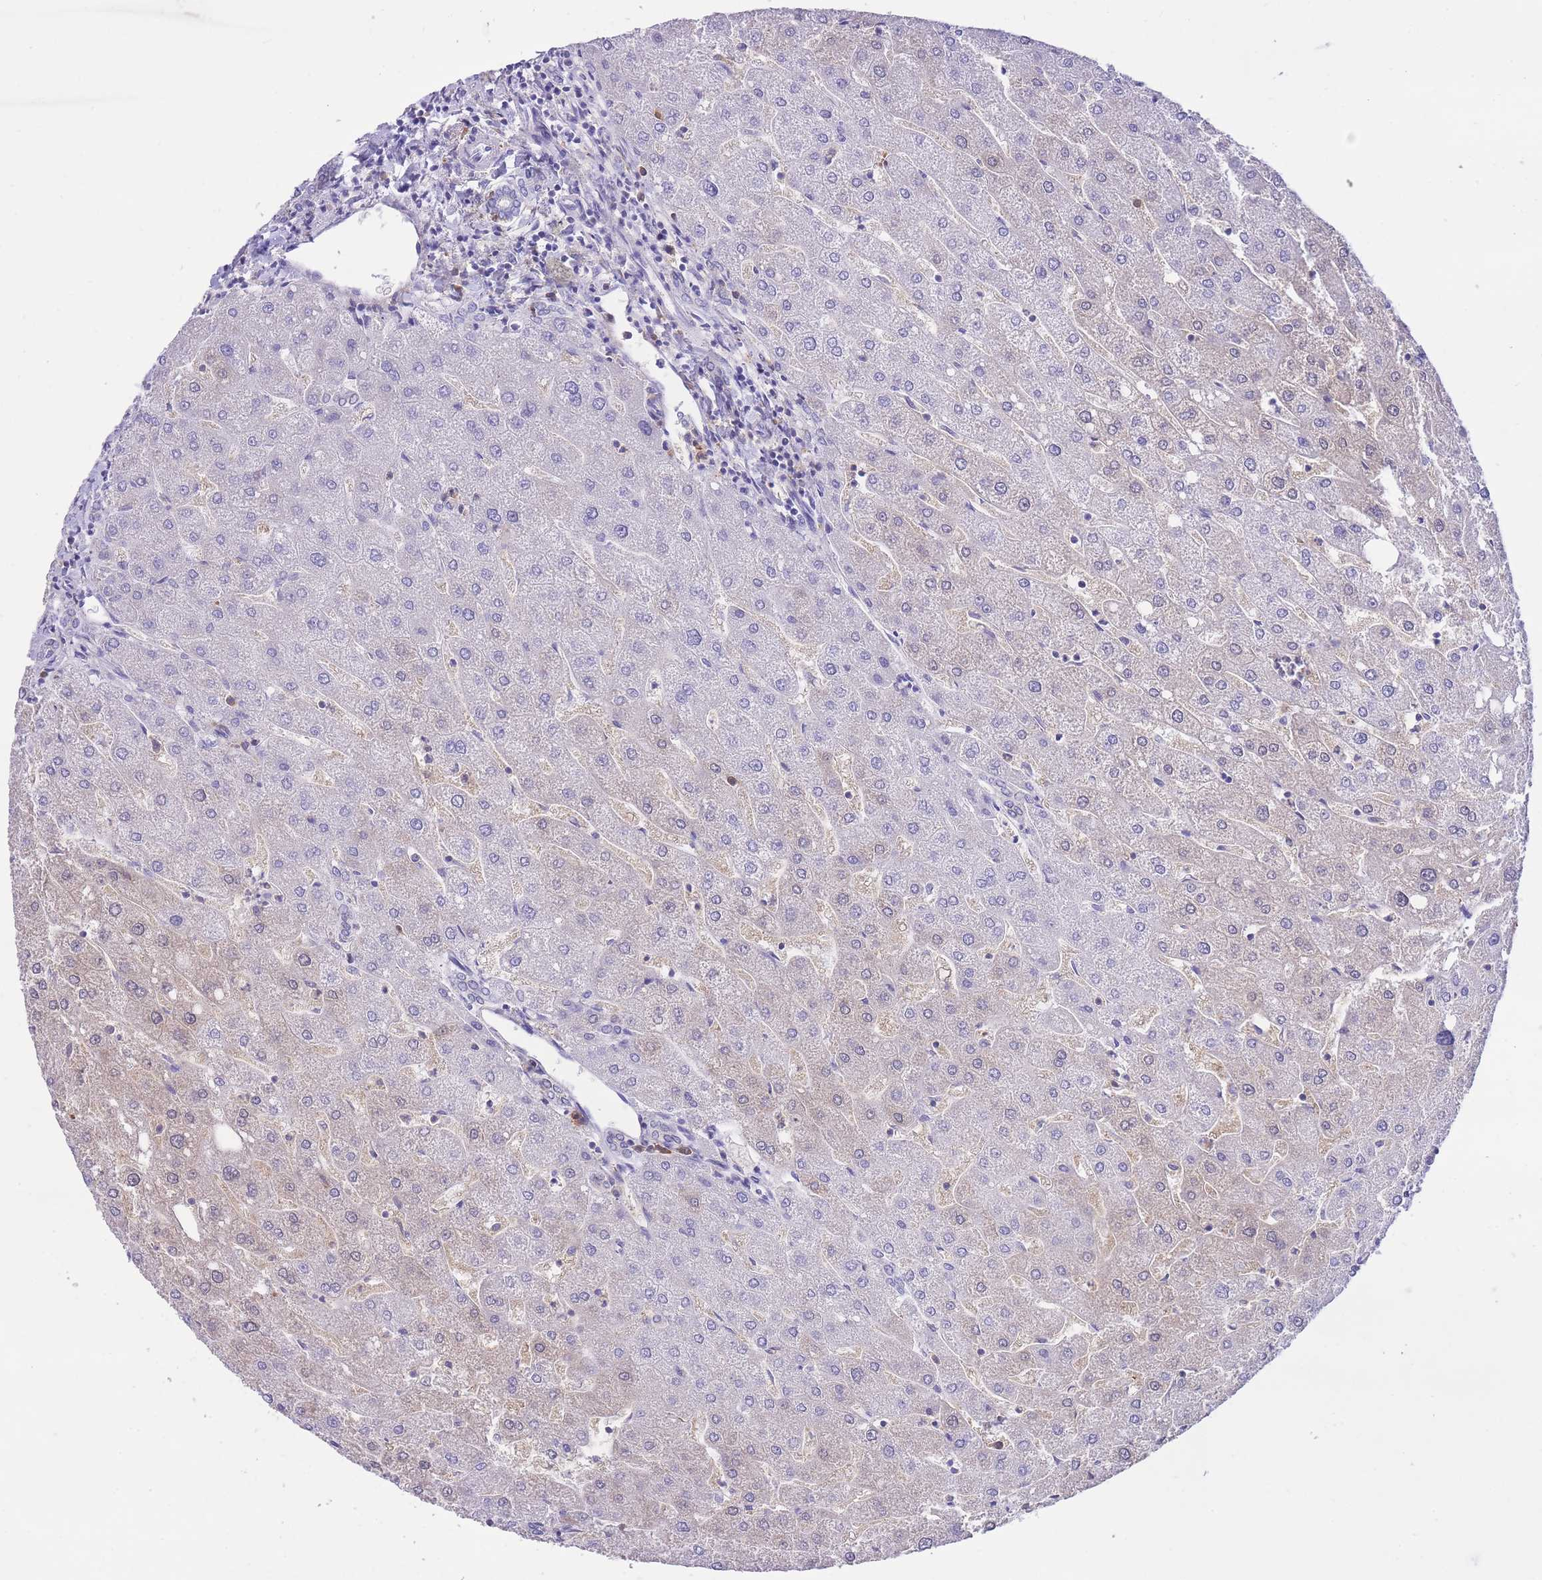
{"staining": {"intensity": "negative", "quantity": "none", "location": "none"}, "tissue": "liver", "cell_type": "Cholangiocytes", "image_type": "normal", "snomed": [{"axis": "morphology", "description": "Normal tissue, NOS"}, {"axis": "topography", "description": "Liver"}], "caption": "The immunohistochemistry photomicrograph has no significant staining in cholangiocytes of liver. (Brightfield microscopy of DAB (3,3'-diaminobenzidine) IHC at high magnification).", "gene": "NAMPT", "patient": {"sex": "male", "age": 67}}